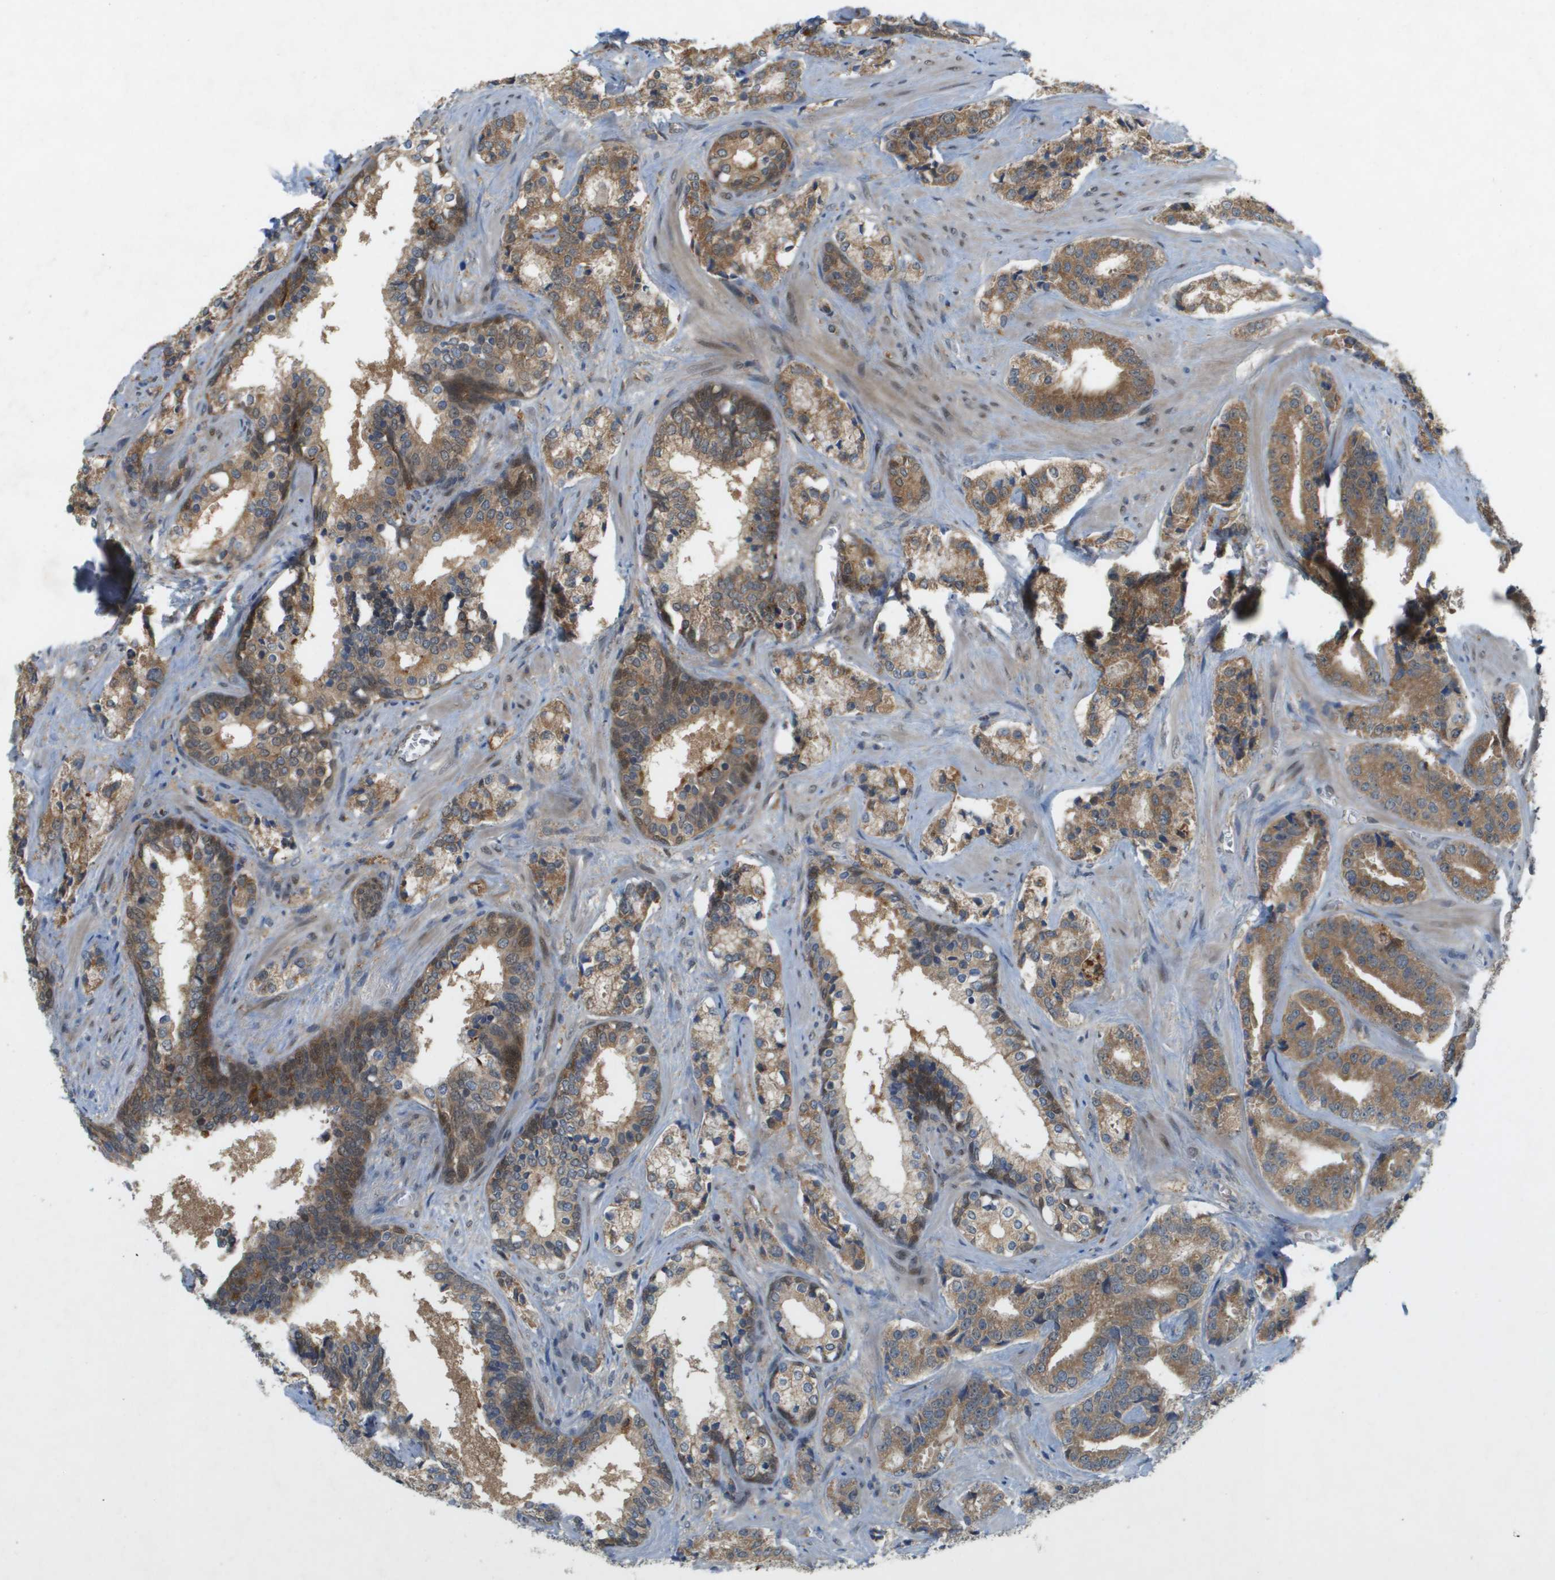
{"staining": {"intensity": "moderate", "quantity": ">75%", "location": "cytoplasmic/membranous"}, "tissue": "prostate cancer", "cell_type": "Tumor cells", "image_type": "cancer", "snomed": [{"axis": "morphology", "description": "Adenocarcinoma, High grade"}, {"axis": "topography", "description": "Prostate"}], "caption": "Tumor cells exhibit moderate cytoplasmic/membranous expression in about >75% of cells in high-grade adenocarcinoma (prostate). (DAB IHC with brightfield microscopy, high magnification).", "gene": "PALD1", "patient": {"sex": "male", "age": 60}}